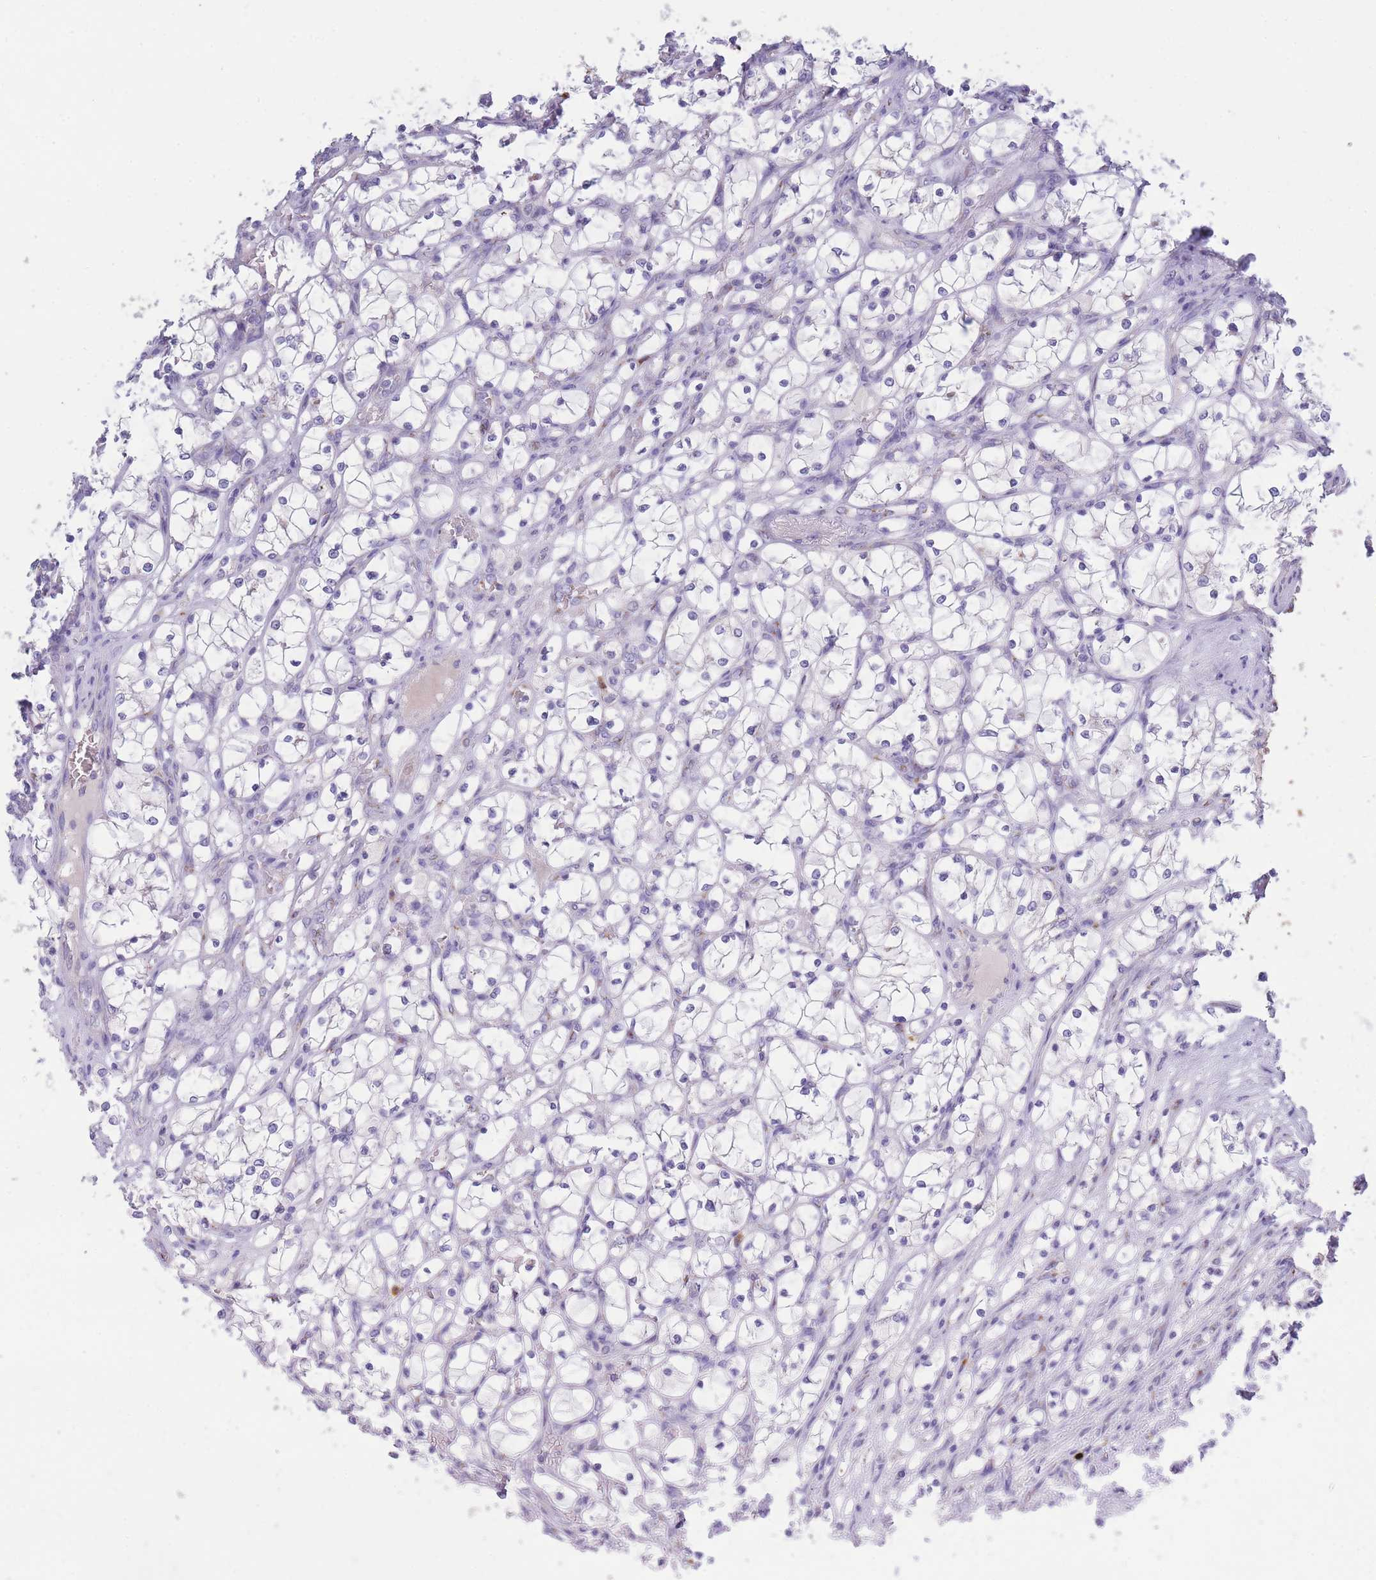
{"staining": {"intensity": "negative", "quantity": "none", "location": "none"}, "tissue": "renal cancer", "cell_type": "Tumor cells", "image_type": "cancer", "snomed": [{"axis": "morphology", "description": "Adenocarcinoma, NOS"}, {"axis": "topography", "description": "Kidney"}], "caption": "There is no significant positivity in tumor cells of renal adenocarcinoma. Brightfield microscopy of IHC stained with DAB (brown) and hematoxylin (blue), captured at high magnification.", "gene": "CENPM", "patient": {"sex": "female", "age": 69}}